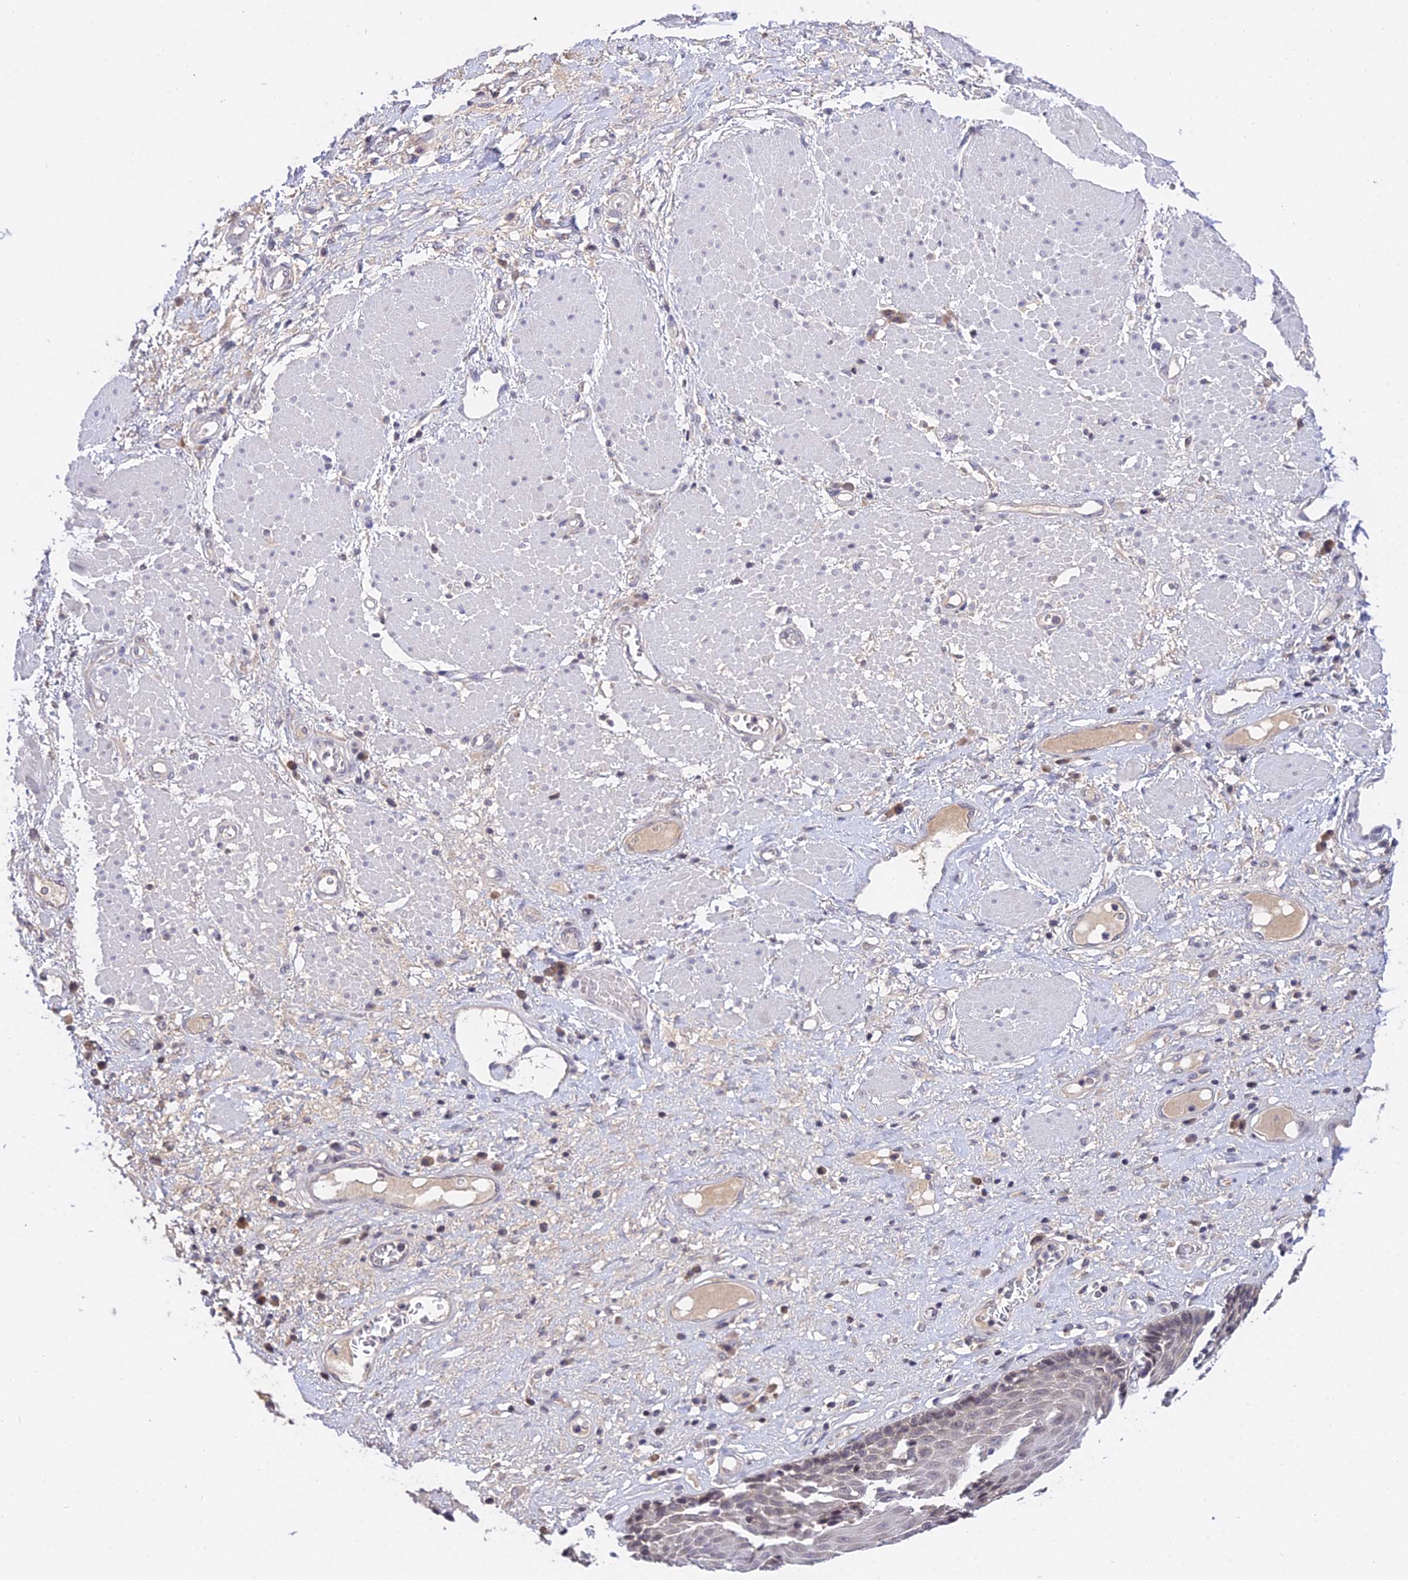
{"staining": {"intensity": "negative", "quantity": "none", "location": "none"}, "tissue": "esophagus", "cell_type": "Squamous epithelial cells", "image_type": "normal", "snomed": [{"axis": "morphology", "description": "Normal tissue, NOS"}, {"axis": "morphology", "description": "Adenocarcinoma, NOS"}, {"axis": "topography", "description": "Esophagus"}], "caption": "DAB immunohistochemical staining of benign esophagus exhibits no significant positivity in squamous epithelial cells.", "gene": "TEKT1", "patient": {"sex": "male", "age": 62}}